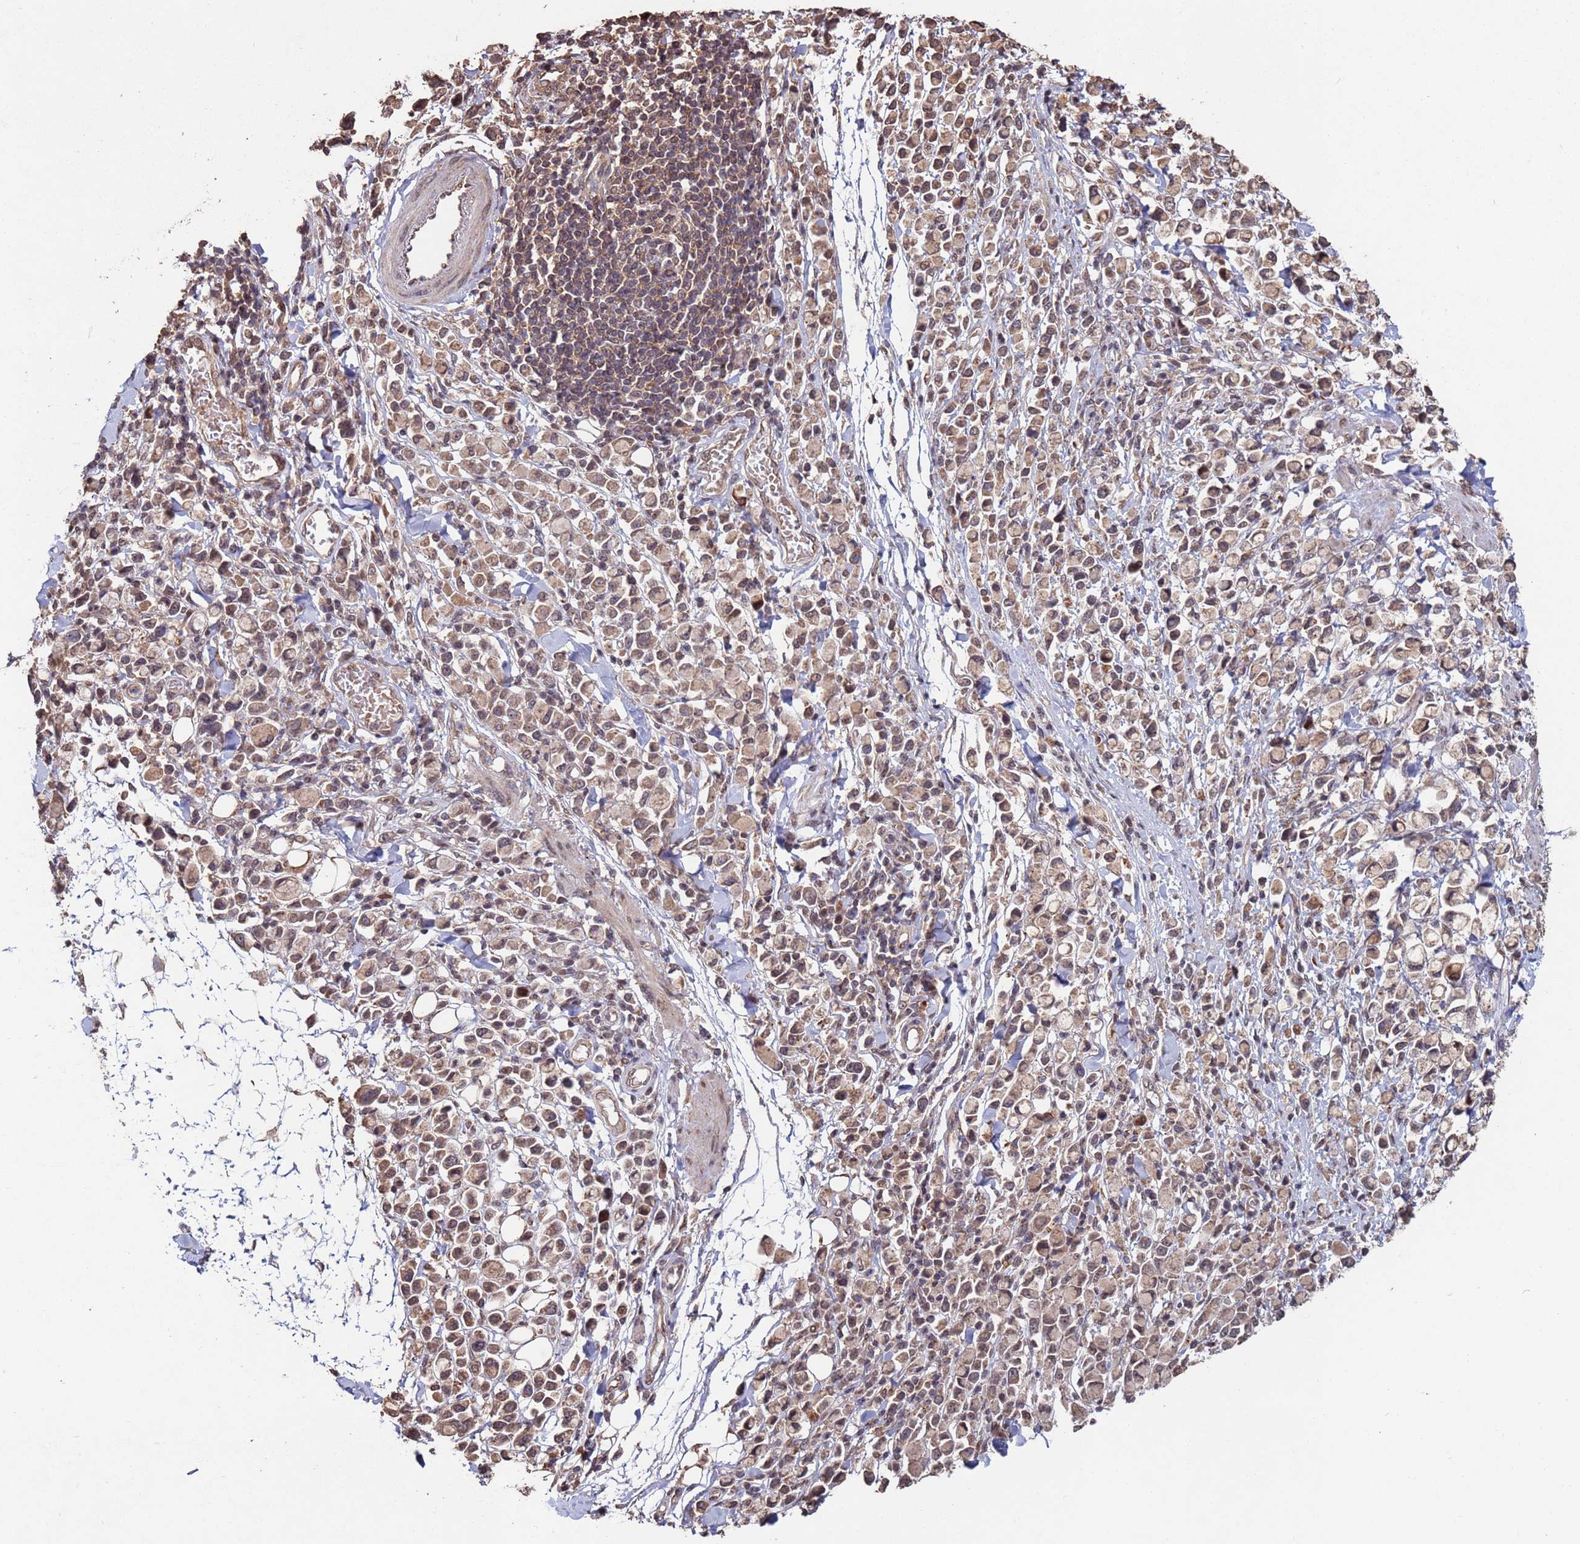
{"staining": {"intensity": "weak", "quantity": ">75%", "location": "cytoplasmic/membranous,nuclear"}, "tissue": "stomach cancer", "cell_type": "Tumor cells", "image_type": "cancer", "snomed": [{"axis": "morphology", "description": "Adenocarcinoma, NOS"}, {"axis": "topography", "description": "Stomach"}], "caption": "The micrograph reveals staining of stomach adenocarcinoma, revealing weak cytoplasmic/membranous and nuclear protein staining (brown color) within tumor cells. The staining was performed using DAB (3,3'-diaminobenzidine), with brown indicating positive protein expression. Nuclei are stained blue with hematoxylin.", "gene": "PRR7", "patient": {"sex": "female", "age": 81}}